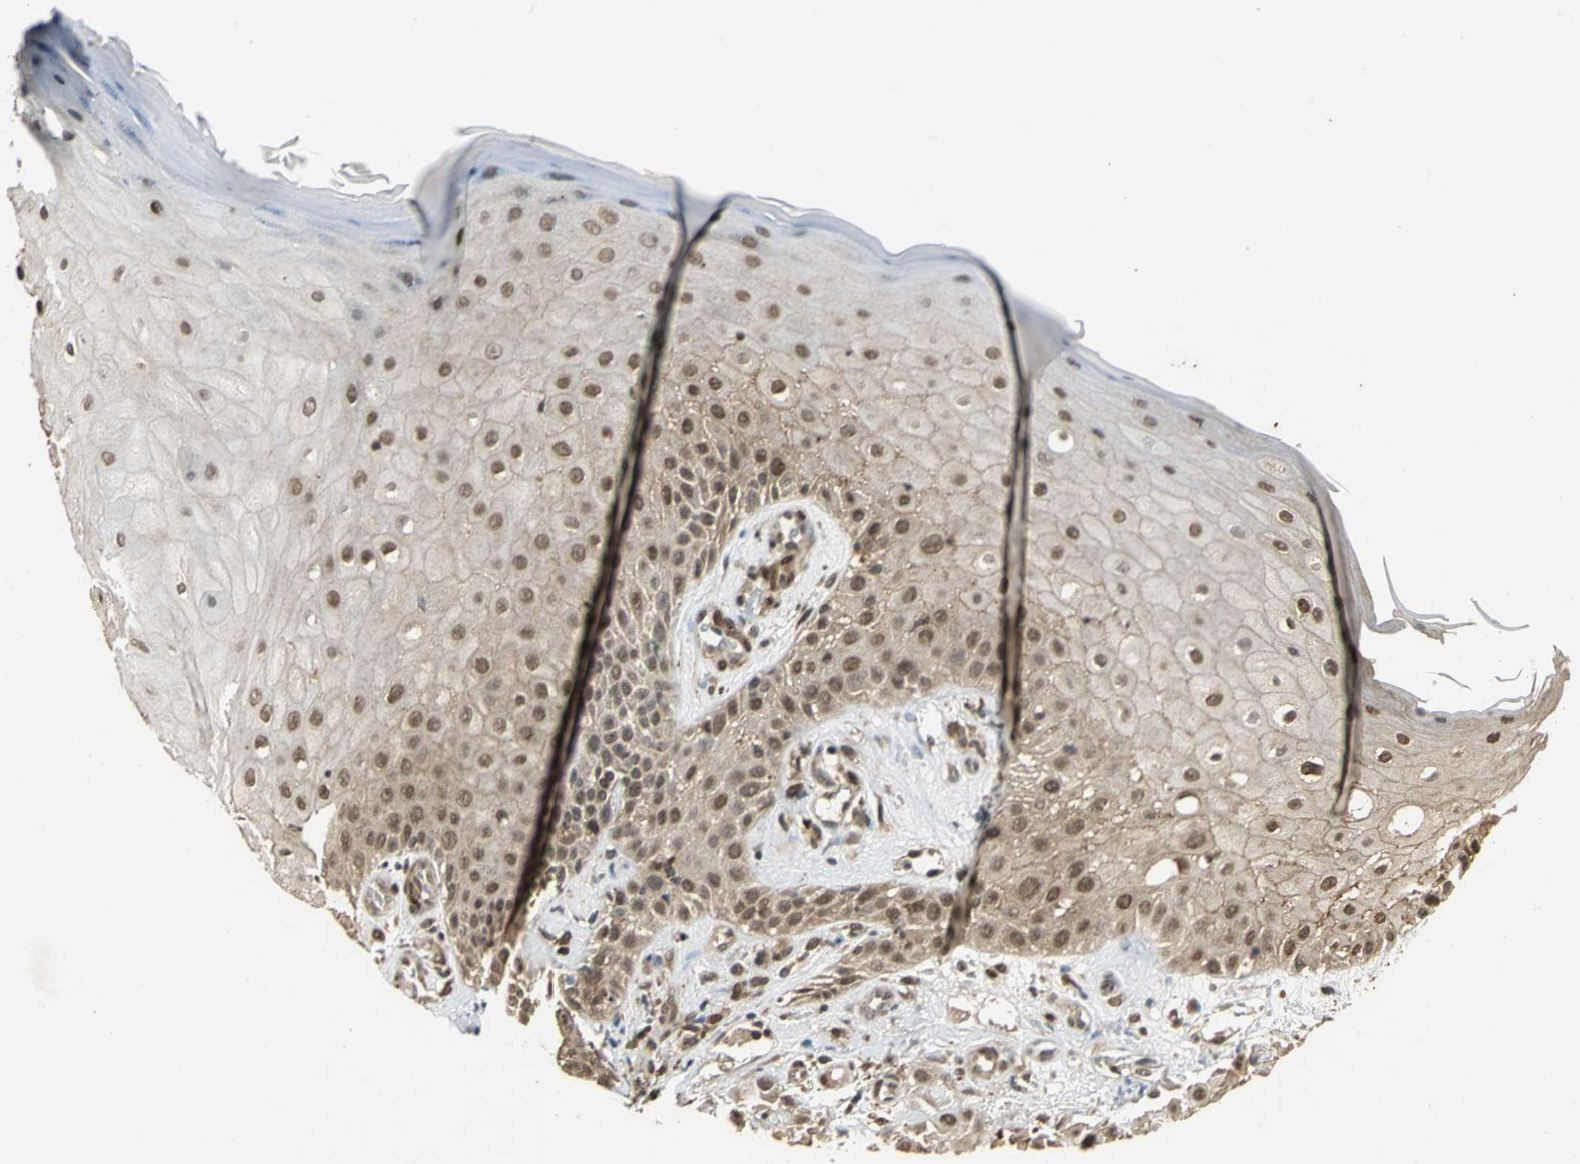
{"staining": {"intensity": "weak", "quantity": "25%-75%", "location": "cytoplasmic/membranous"}, "tissue": "skin cancer", "cell_type": "Tumor cells", "image_type": "cancer", "snomed": [{"axis": "morphology", "description": "Squamous cell carcinoma, NOS"}, {"axis": "topography", "description": "Skin"}], "caption": "Immunohistochemistry photomicrograph of human skin cancer stained for a protein (brown), which exhibits low levels of weak cytoplasmic/membranous expression in about 25%-75% of tumor cells.", "gene": "NOTCH3", "patient": {"sex": "female", "age": 42}}